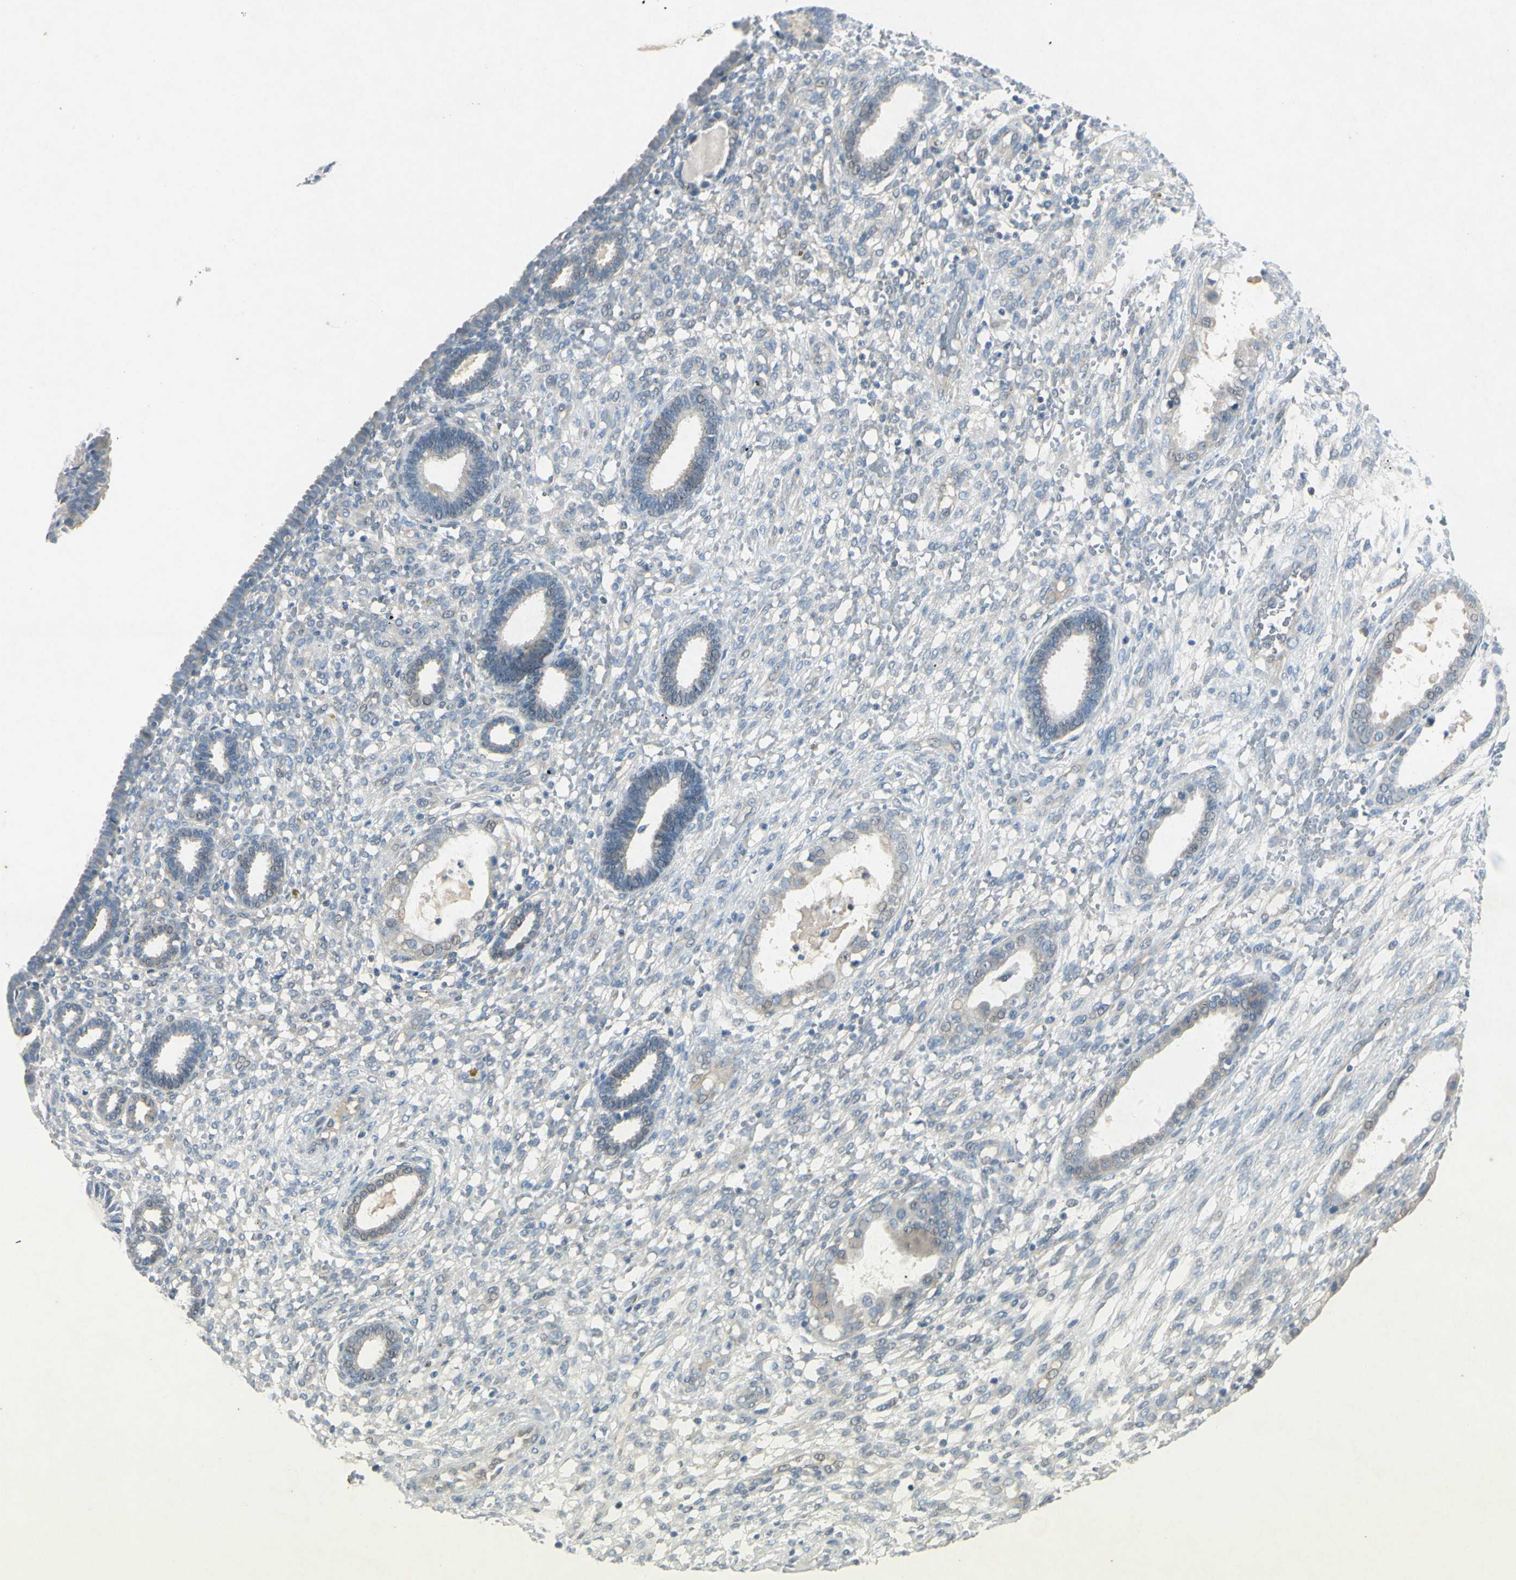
{"staining": {"intensity": "negative", "quantity": "none", "location": "none"}, "tissue": "endometrium", "cell_type": "Cells in endometrial stroma", "image_type": "normal", "snomed": [{"axis": "morphology", "description": "Normal tissue, NOS"}, {"axis": "topography", "description": "Endometrium"}], "caption": "This is an IHC micrograph of benign human endometrium. There is no positivity in cells in endometrial stroma.", "gene": "SNAP91", "patient": {"sex": "female", "age": 61}}